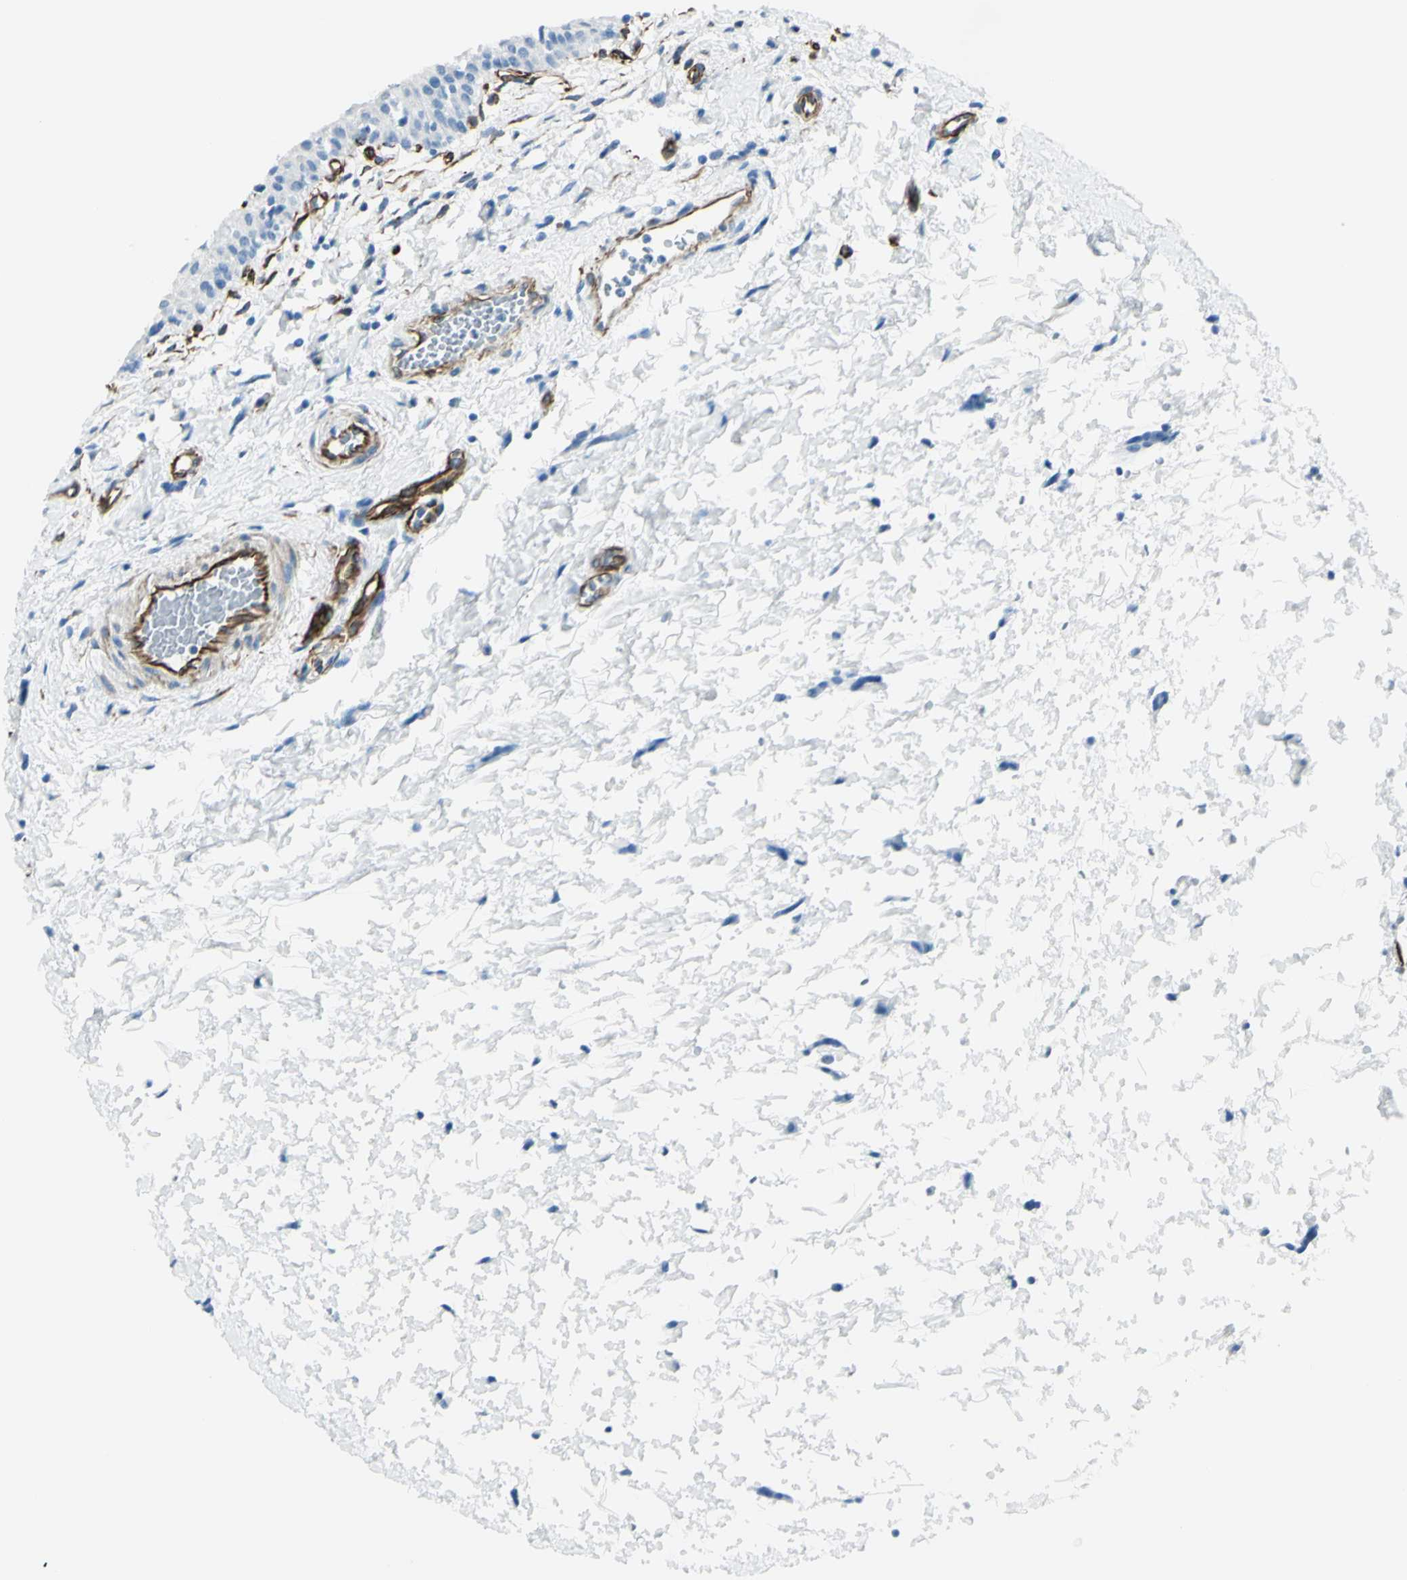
{"staining": {"intensity": "negative", "quantity": "none", "location": "none"}, "tissue": "urinary bladder", "cell_type": "Urothelial cells", "image_type": "normal", "snomed": [{"axis": "morphology", "description": "Normal tissue, NOS"}, {"axis": "topography", "description": "Urinary bladder"}], "caption": "Photomicrograph shows no significant protein expression in urothelial cells of normal urinary bladder.", "gene": "PTH2R", "patient": {"sex": "male", "age": 55}}